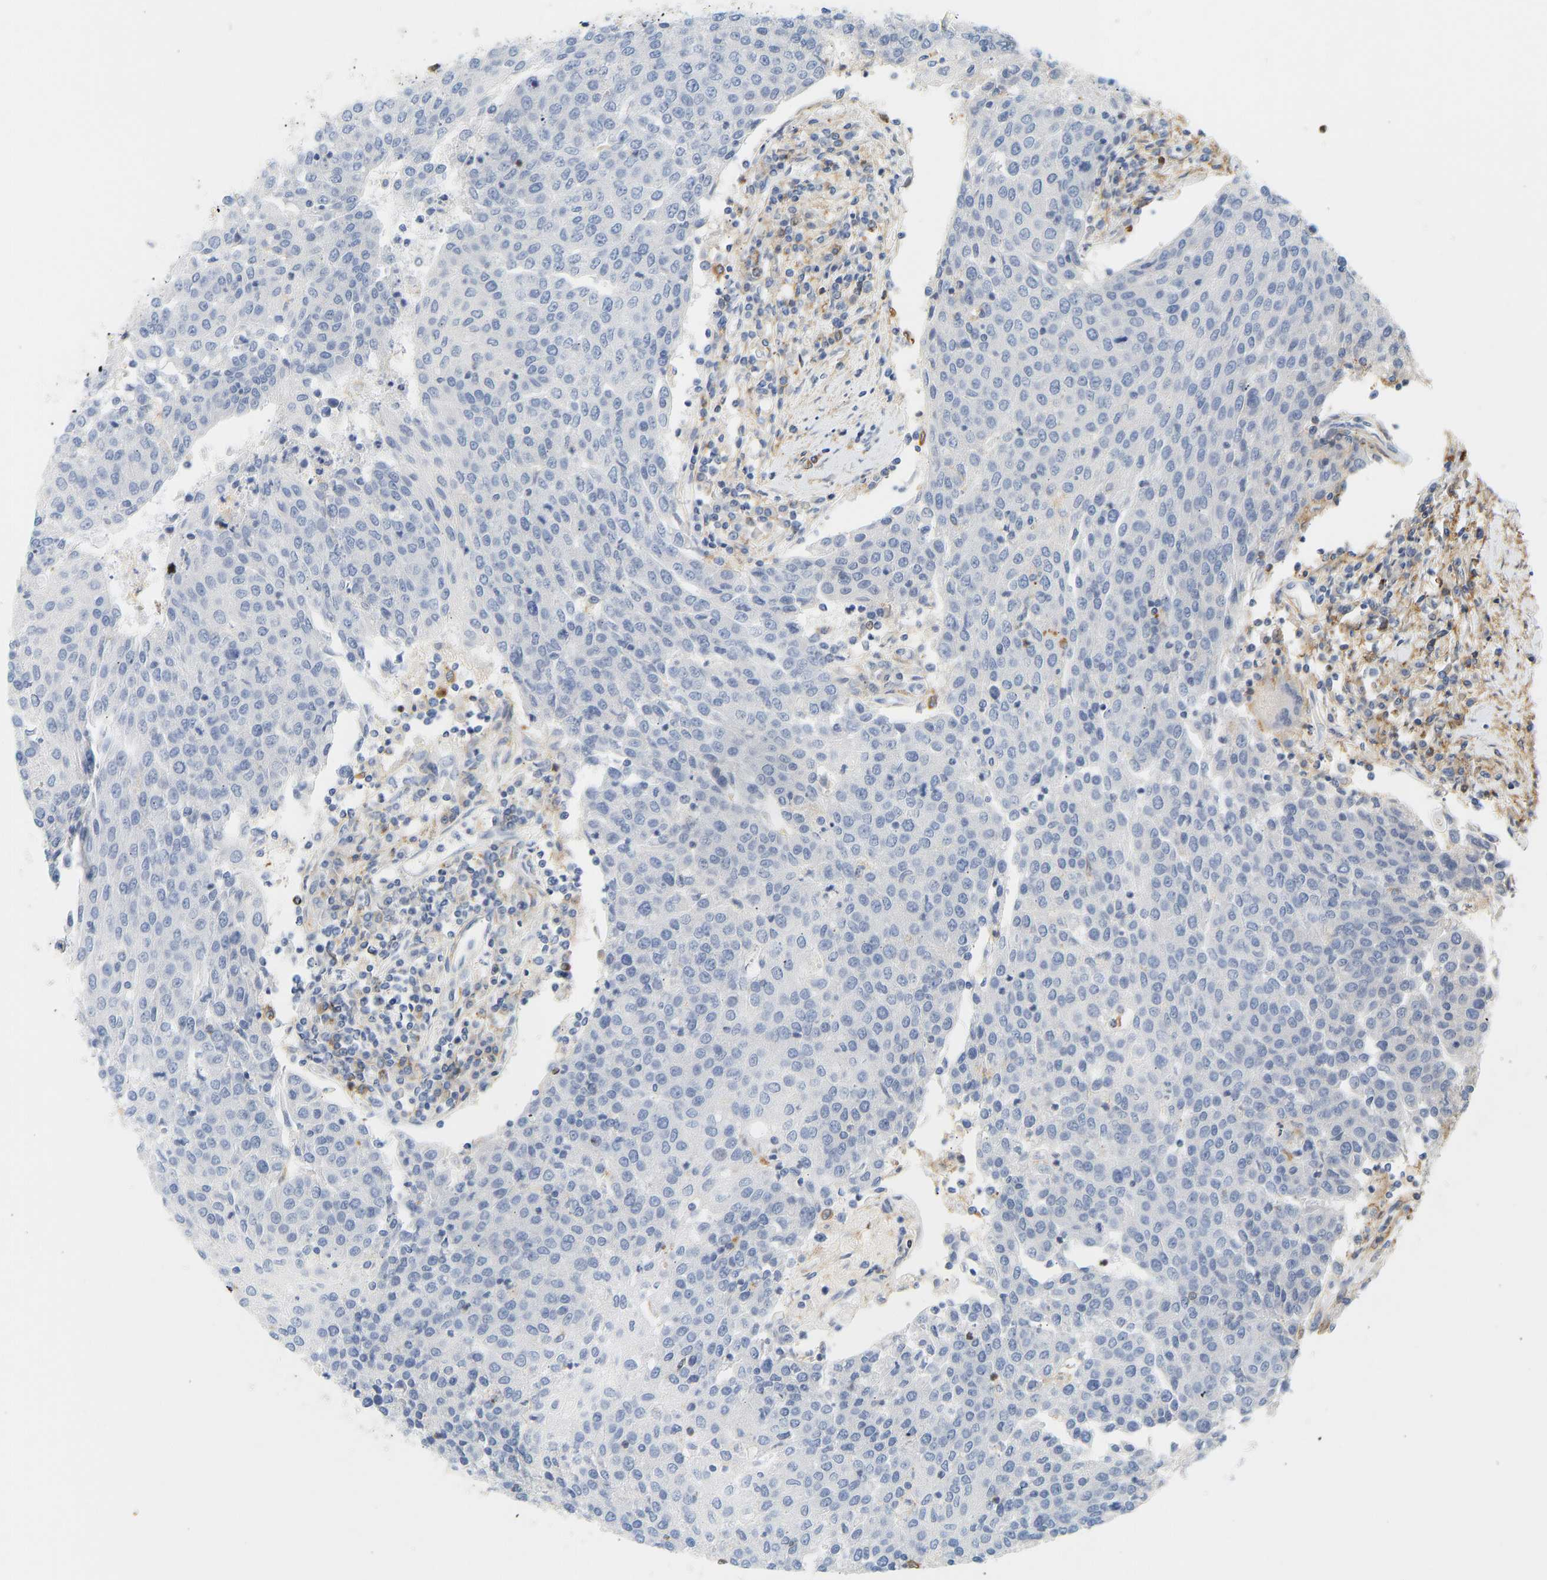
{"staining": {"intensity": "negative", "quantity": "none", "location": "none"}, "tissue": "urothelial cancer", "cell_type": "Tumor cells", "image_type": "cancer", "snomed": [{"axis": "morphology", "description": "Urothelial carcinoma, High grade"}, {"axis": "topography", "description": "Urinary bladder"}], "caption": "This micrograph is of urothelial cancer stained with IHC to label a protein in brown with the nuclei are counter-stained blue. There is no positivity in tumor cells. The staining was performed using DAB to visualize the protein expression in brown, while the nuclei were stained in blue with hematoxylin (Magnification: 20x).", "gene": "BVES", "patient": {"sex": "female", "age": 85}}